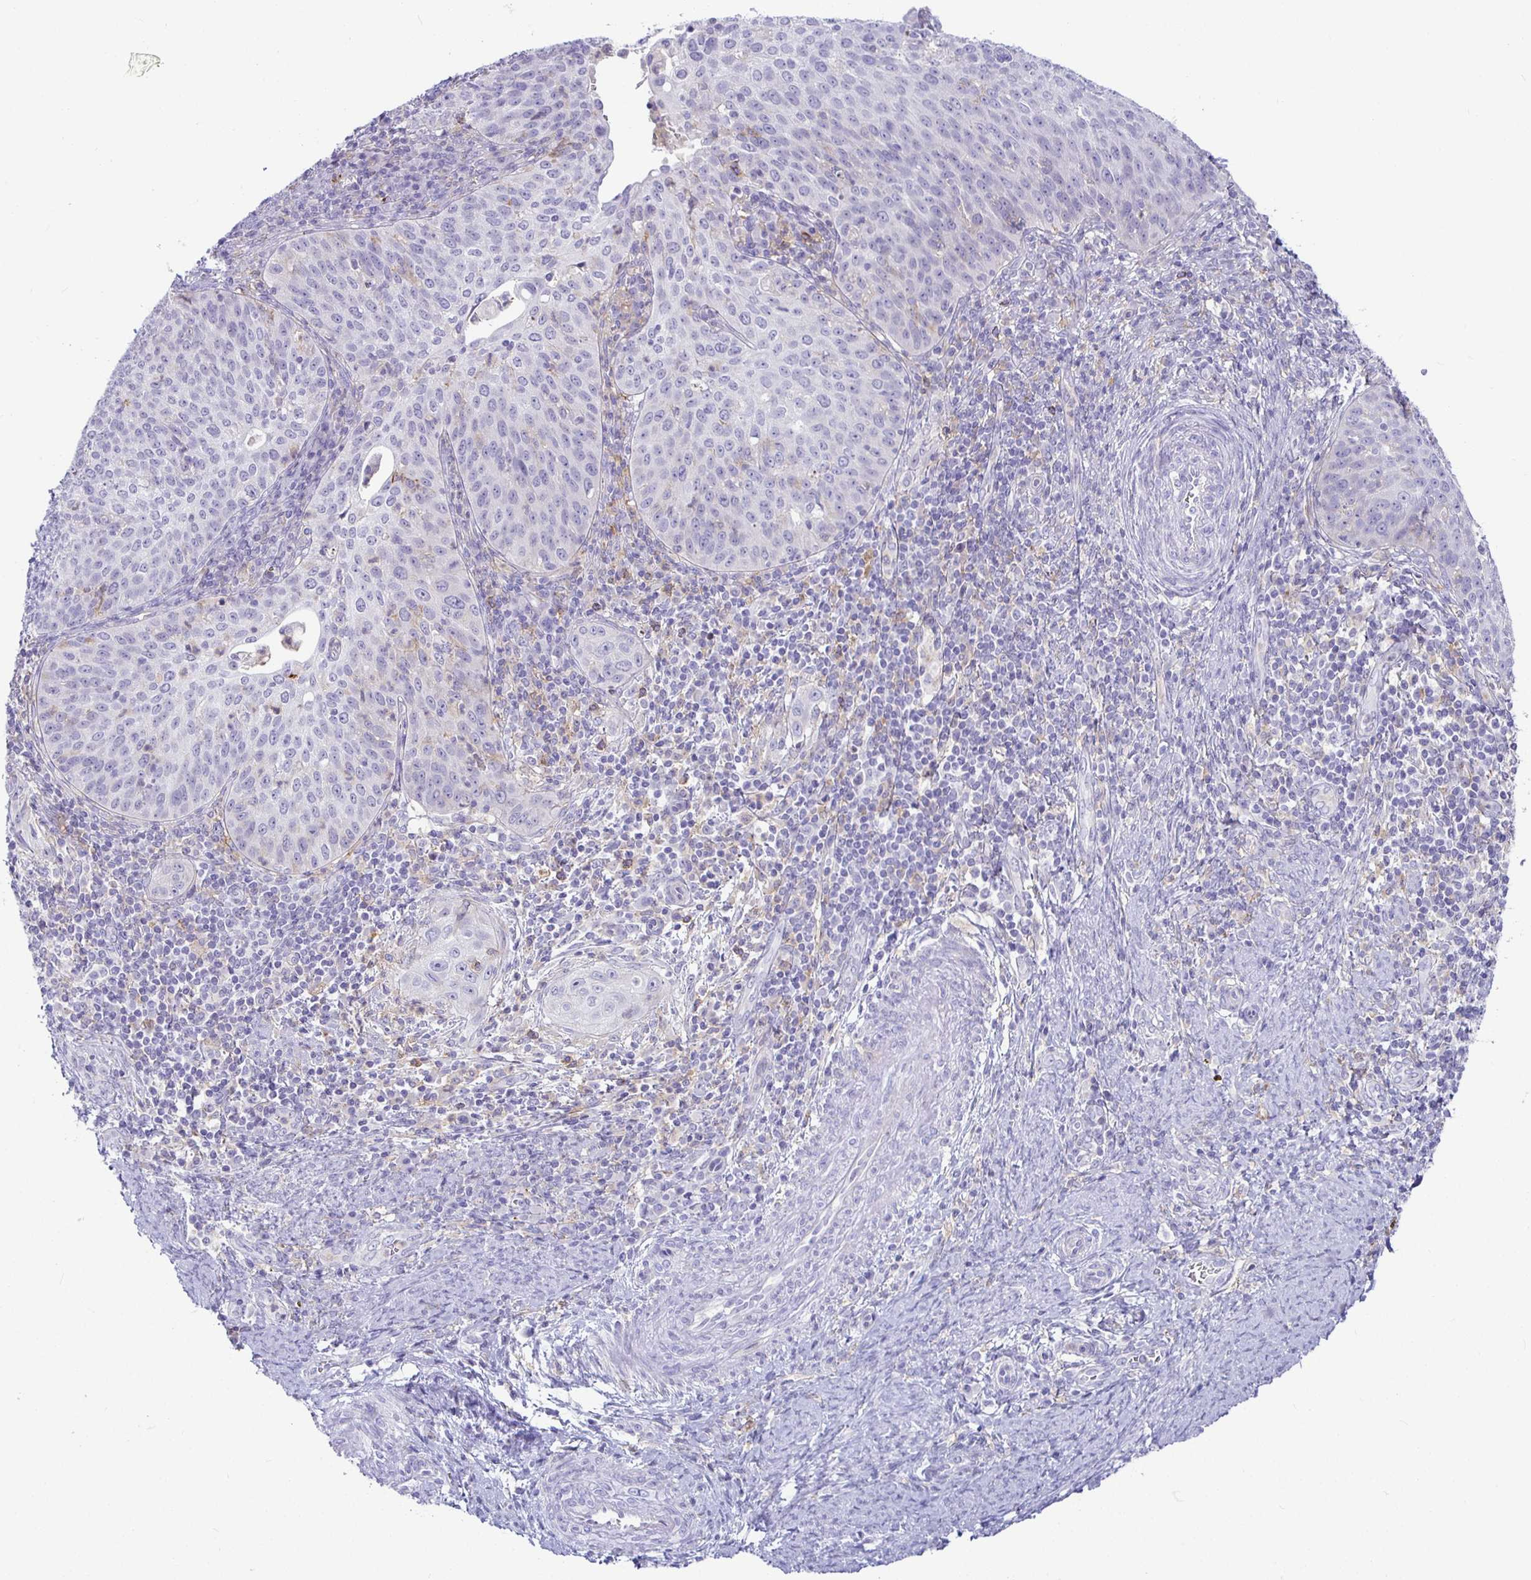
{"staining": {"intensity": "negative", "quantity": "none", "location": "none"}, "tissue": "cervical cancer", "cell_type": "Tumor cells", "image_type": "cancer", "snomed": [{"axis": "morphology", "description": "Squamous cell carcinoma, NOS"}, {"axis": "topography", "description": "Cervix"}], "caption": "Cervical cancer (squamous cell carcinoma) stained for a protein using immunohistochemistry (IHC) reveals no staining tumor cells.", "gene": "SIRPA", "patient": {"sex": "female", "age": 30}}